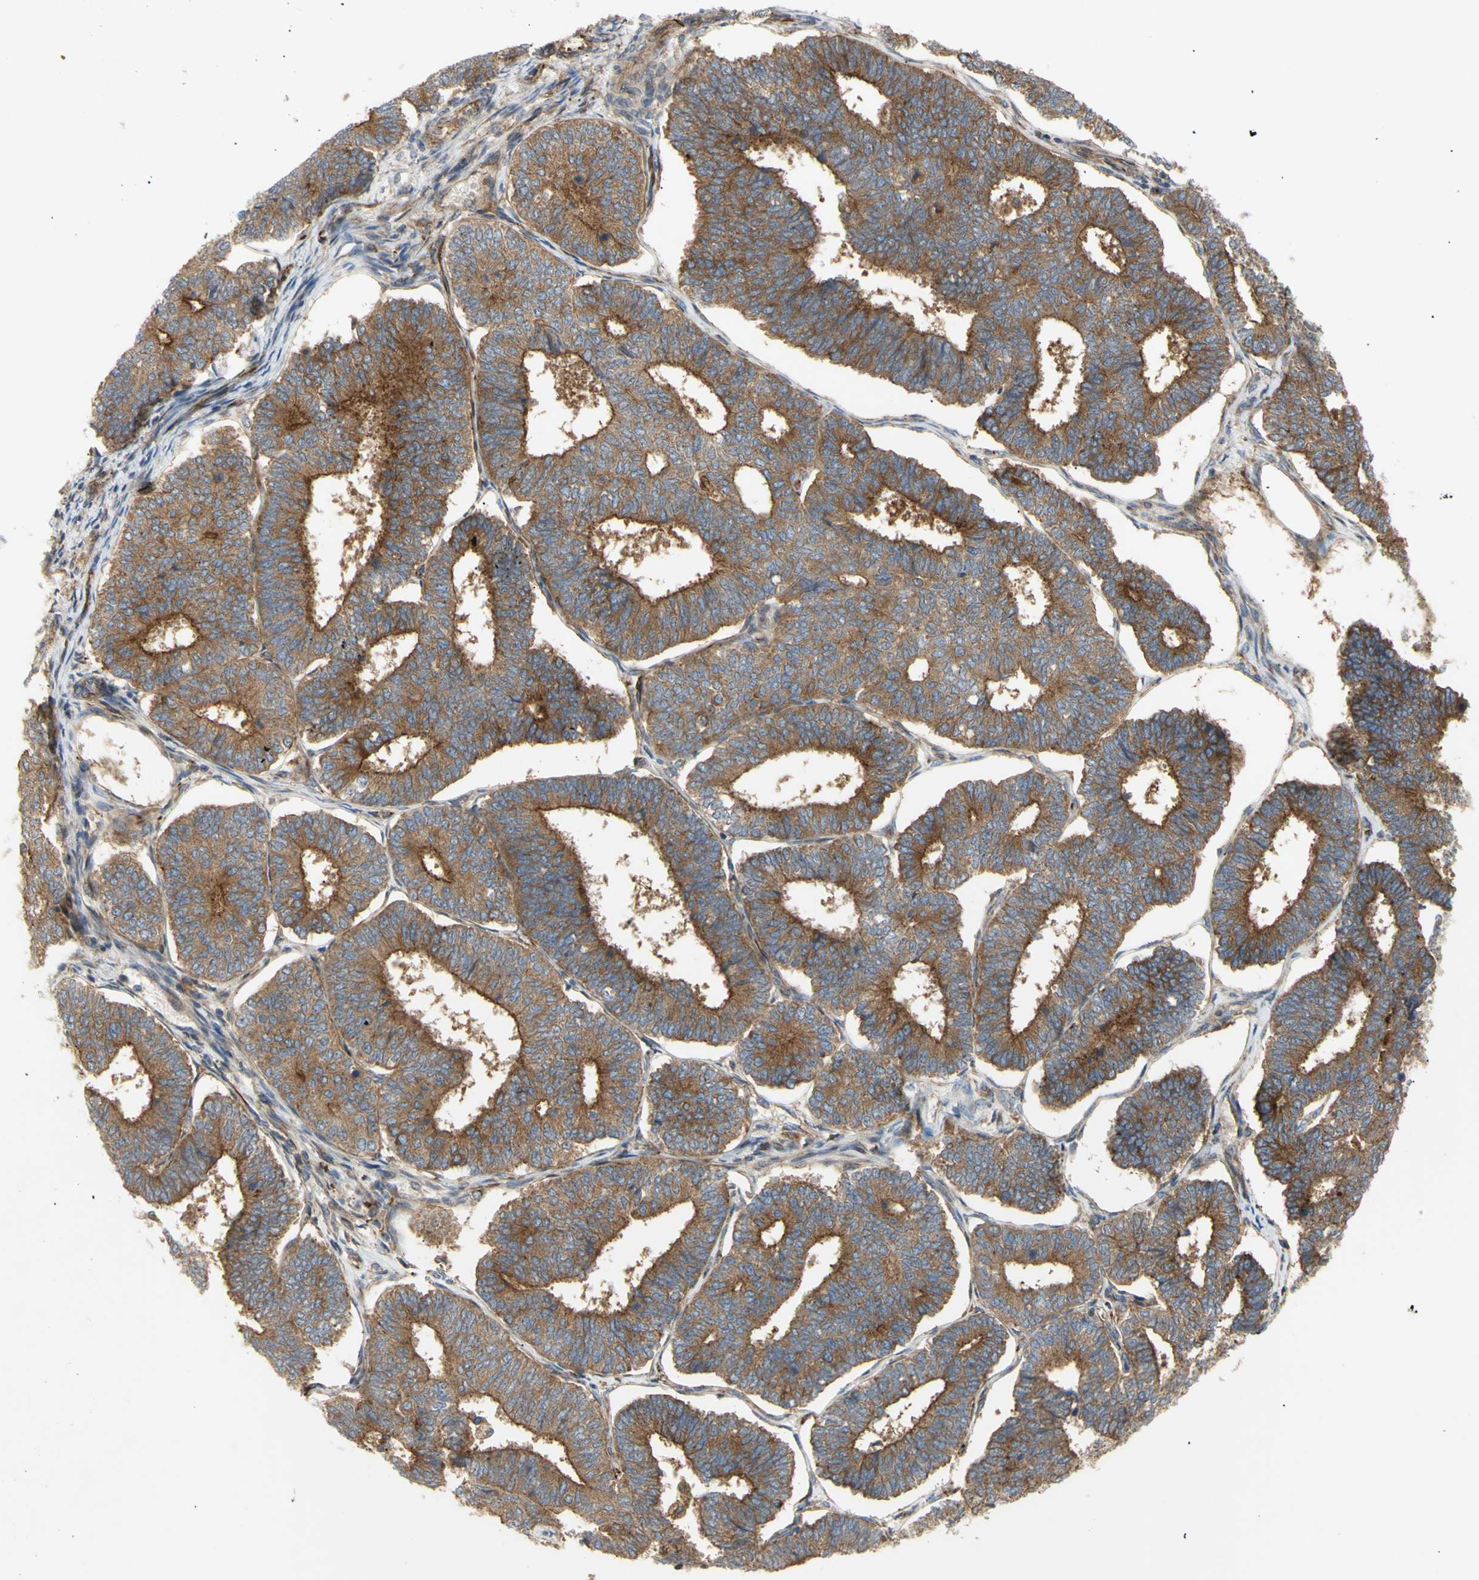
{"staining": {"intensity": "moderate", "quantity": ">75%", "location": "cytoplasmic/membranous"}, "tissue": "endometrial cancer", "cell_type": "Tumor cells", "image_type": "cancer", "snomed": [{"axis": "morphology", "description": "Adenocarcinoma, NOS"}, {"axis": "topography", "description": "Endometrium"}], "caption": "Immunohistochemical staining of endometrial adenocarcinoma shows medium levels of moderate cytoplasmic/membranous expression in approximately >75% of tumor cells.", "gene": "TUBG2", "patient": {"sex": "female", "age": 70}}